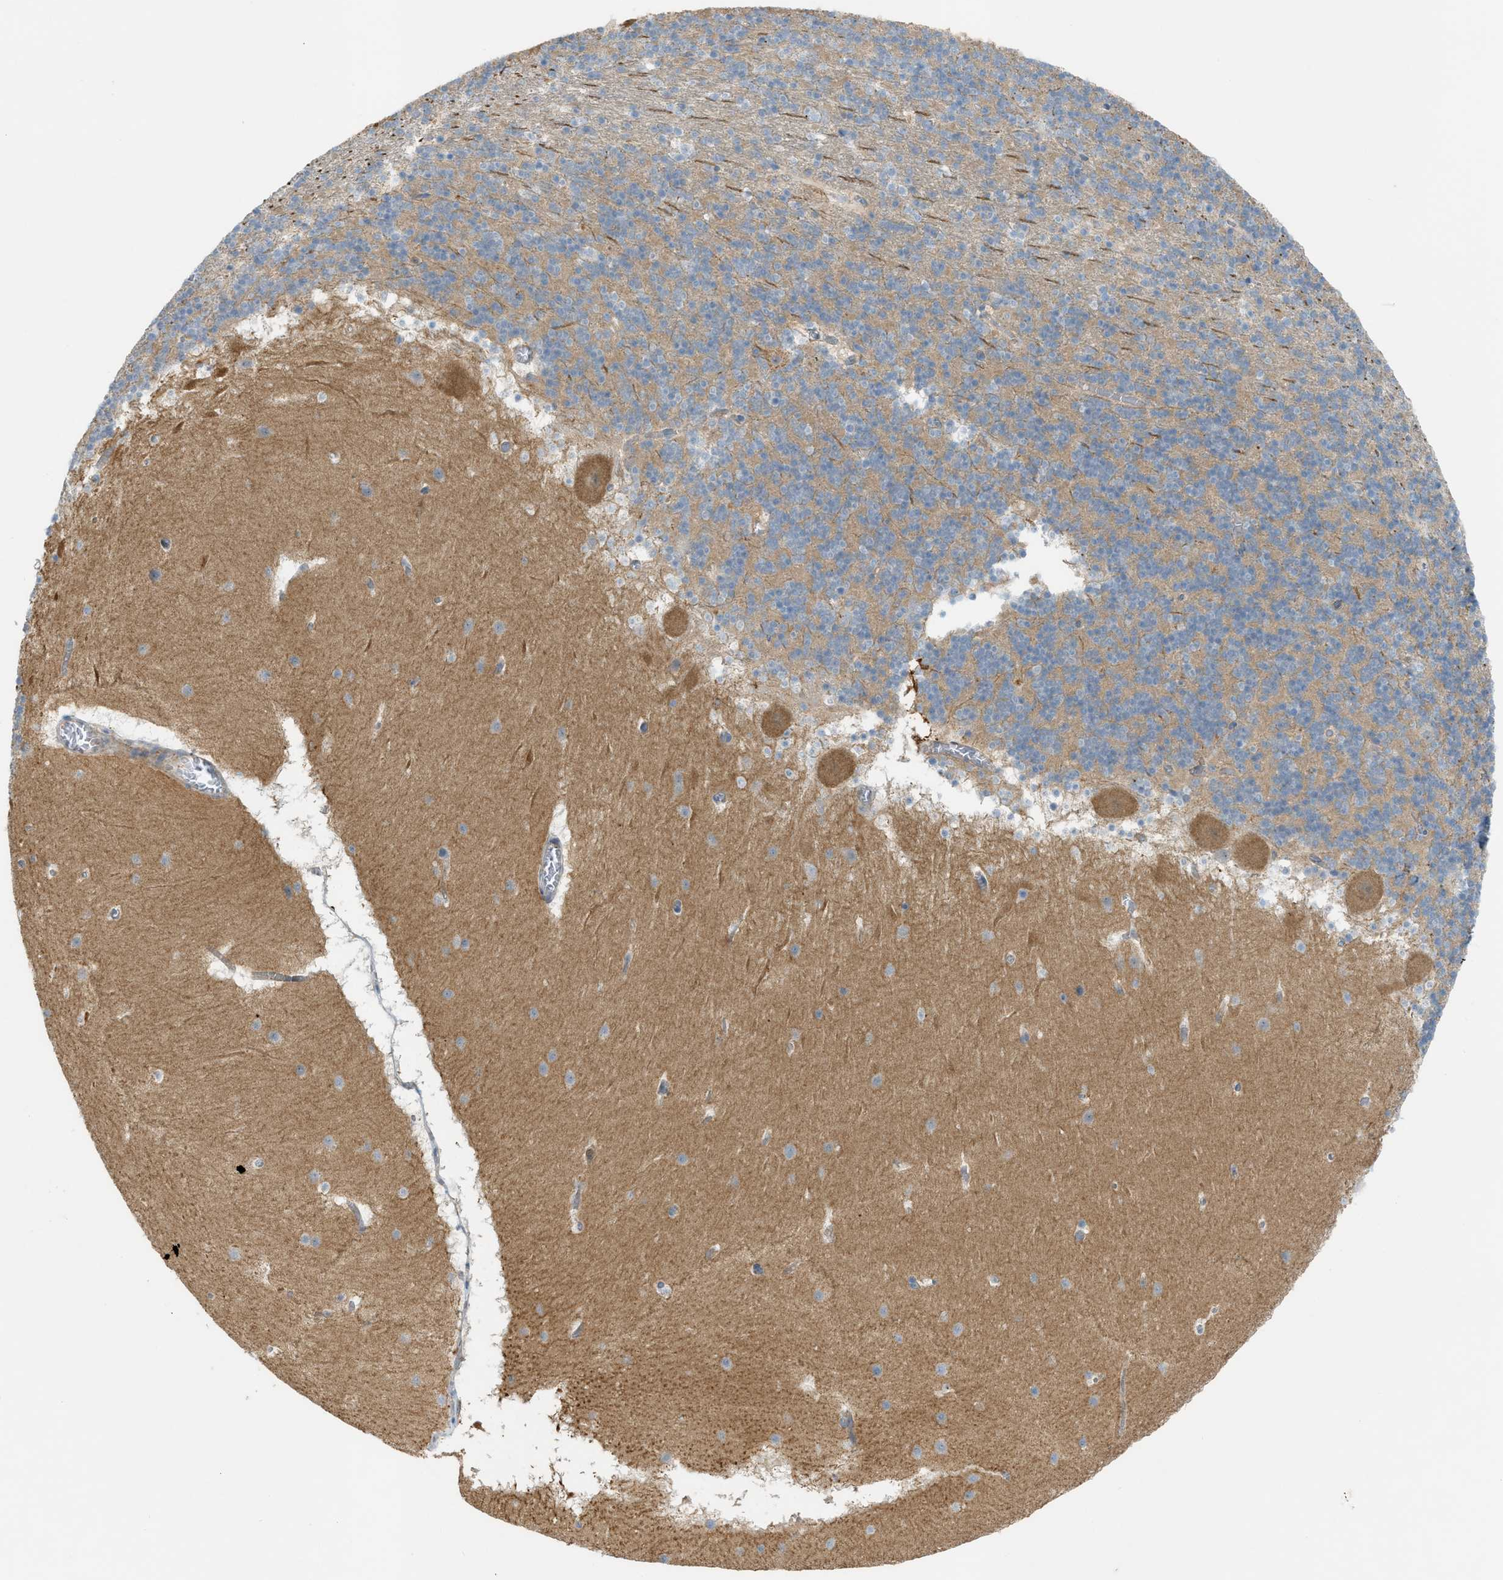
{"staining": {"intensity": "weak", "quantity": ">75%", "location": "cytoplasmic/membranous"}, "tissue": "cerebellum", "cell_type": "Cells in granular layer", "image_type": "normal", "snomed": [{"axis": "morphology", "description": "Normal tissue, NOS"}, {"axis": "topography", "description": "Cerebellum"}], "caption": "Immunohistochemistry (IHC) (DAB) staining of normal cerebellum demonstrates weak cytoplasmic/membranous protein expression in approximately >75% of cells in granular layer. Immunohistochemistry (IHC) stains the protein of interest in brown and the nuclei are stained blue.", "gene": "GRK6", "patient": {"sex": "male", "age": 45}}